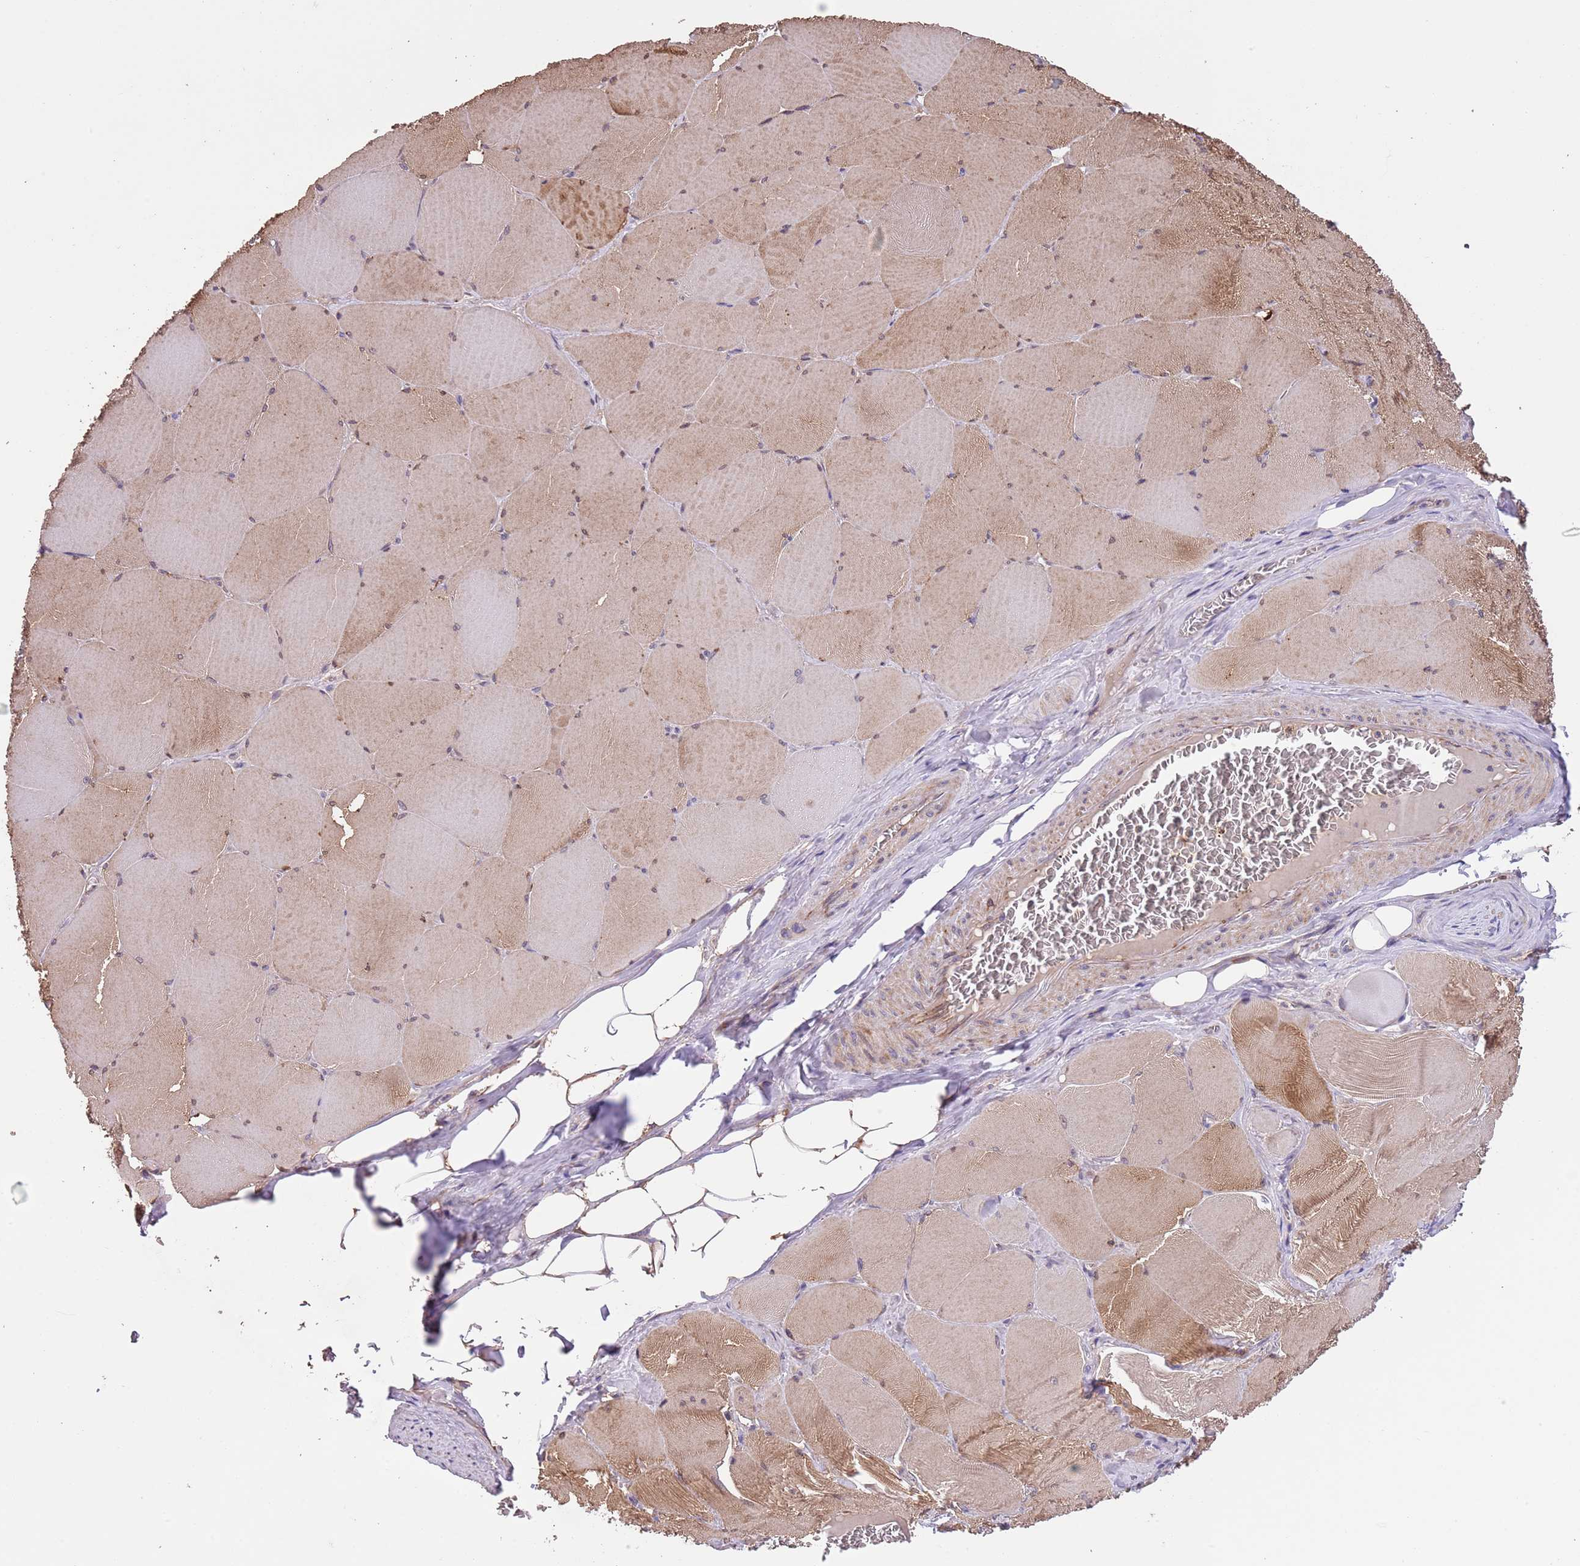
{"staining": {"intensity": "moderate", "quantity": "25%-75%", "location": "cytoplasmic/membranous"}, "tissue": "skeletal muscle", "cell_type": "Myocytes", "image_type": "normal", "snomed": [{"axis": "morphology", "description": "Normal tissue, NOS"}, {"axis": "topography", "description": "Skeletal muscle"}, {"axis": "topography", "description": "Head-Neck"}], "caption": "A photomicrograph of skeletal muscle stained for a protein exhibits moderate cytoplasmic/membranous brown staining in myocytes. The protein is stained brown, and the nuclei are stained in blue (DAB (3,3'-diaminobenzidine) IHC with brightfield microscopy, high magnification).", "gene": "FAM89B", "patient": {"sex": "male", "age": 66}}